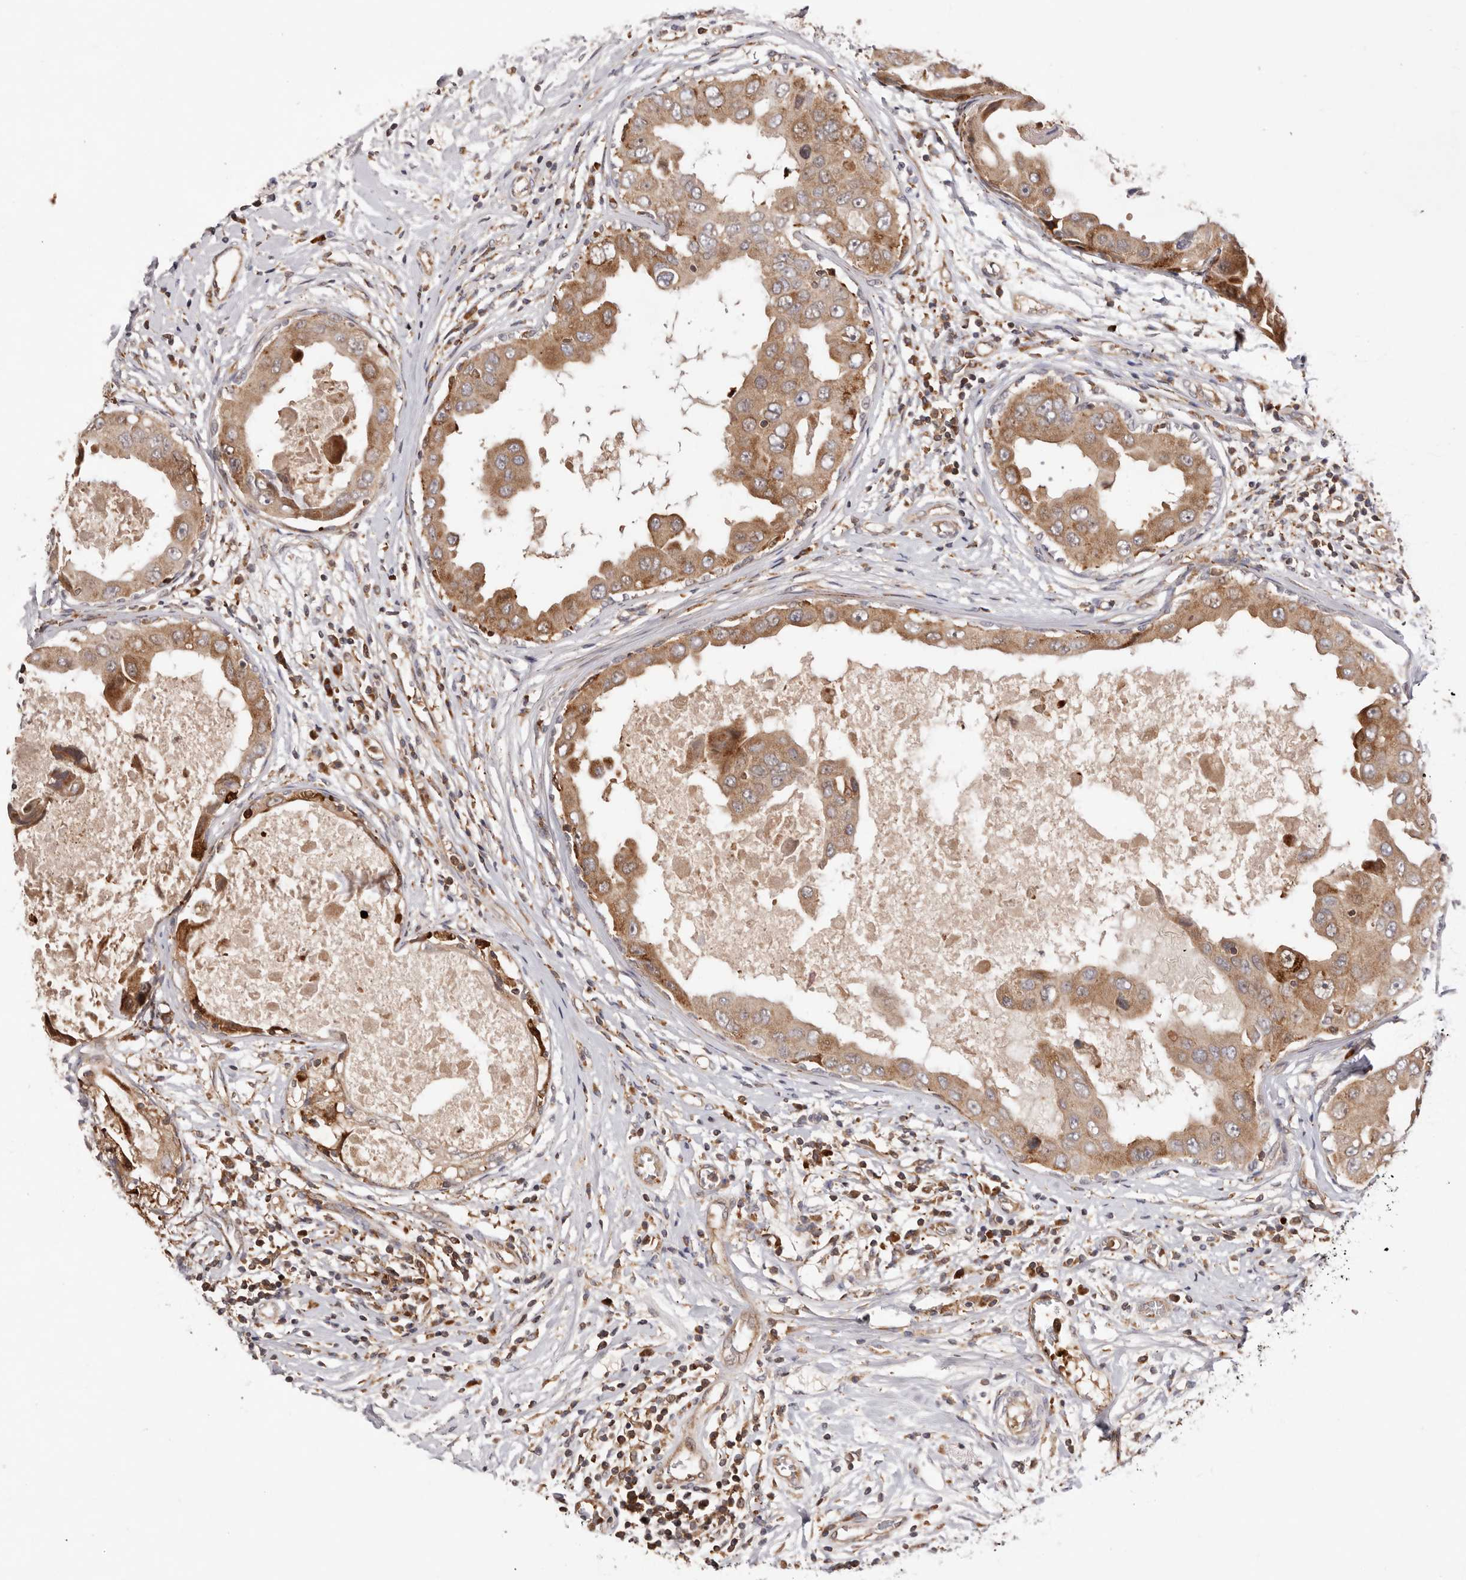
{"staining": {"intensity": "moderate", "quantity": ">75%", "location": "cytoplasmic/membranous"}, "tissue": "breast cancer", "cell_type": "Tumor cells", "image_type": "cancer", "snomed": [{"axis": "morphology", "description": "Duct carcinoma"}, {"axis": "topography", "description": "Breast"}], "caption": "Immunohistochemical staining of intraductal carcinoma (breast) demonstrates medium levels of moderate cytoplasmic/membranous positivity in about >75% of tumor cells. (brown staining indicates protein expression, while blue staining denotes nuclei).", "gene": "RNF213", "patient": {"sex": "female", "age": 27}}